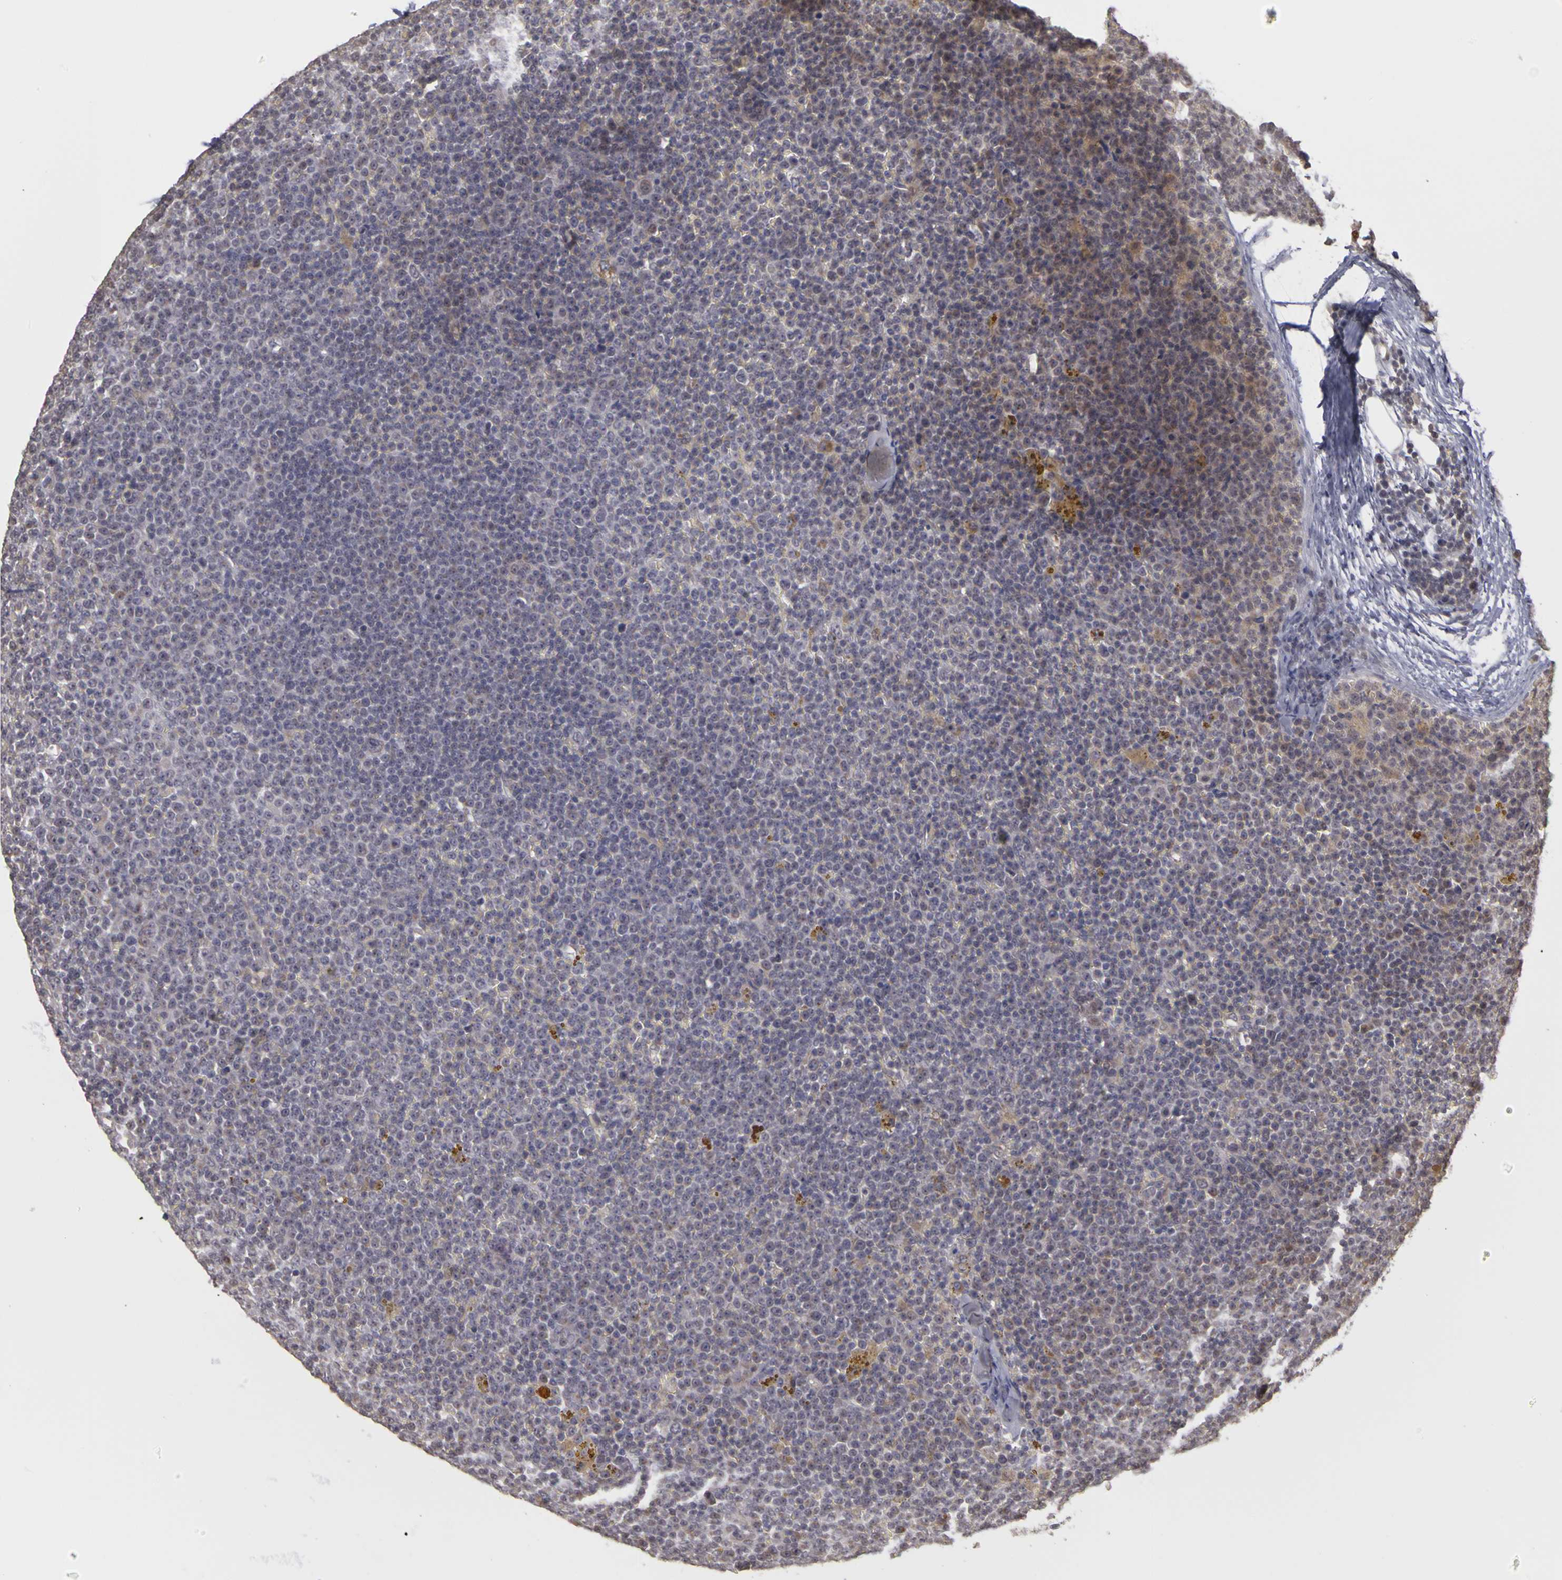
{"staining": {"intensity": "negative", "quantity": "none", "location": "none"}, "tissue": "lymphoma", "cell_type": "Tumor cells", "image_type": "cancer", "snomed": [{"axis": "morphology", "description": "Malignant lymphoma, non-Hodgkin's type, Low grade"}, {"axis": "topography", "description": "Lymph node"}], "caption": "A micrograph of human lymphoma is negative for staining in tumor cells. (DAB (3,3'-diaminobenzidine) immunohistochemistry (IHC) visualized using brightfield microscopy, high magnification).", "gene": "FRMD7", "patient": {"sex": "male", "age": 50}}